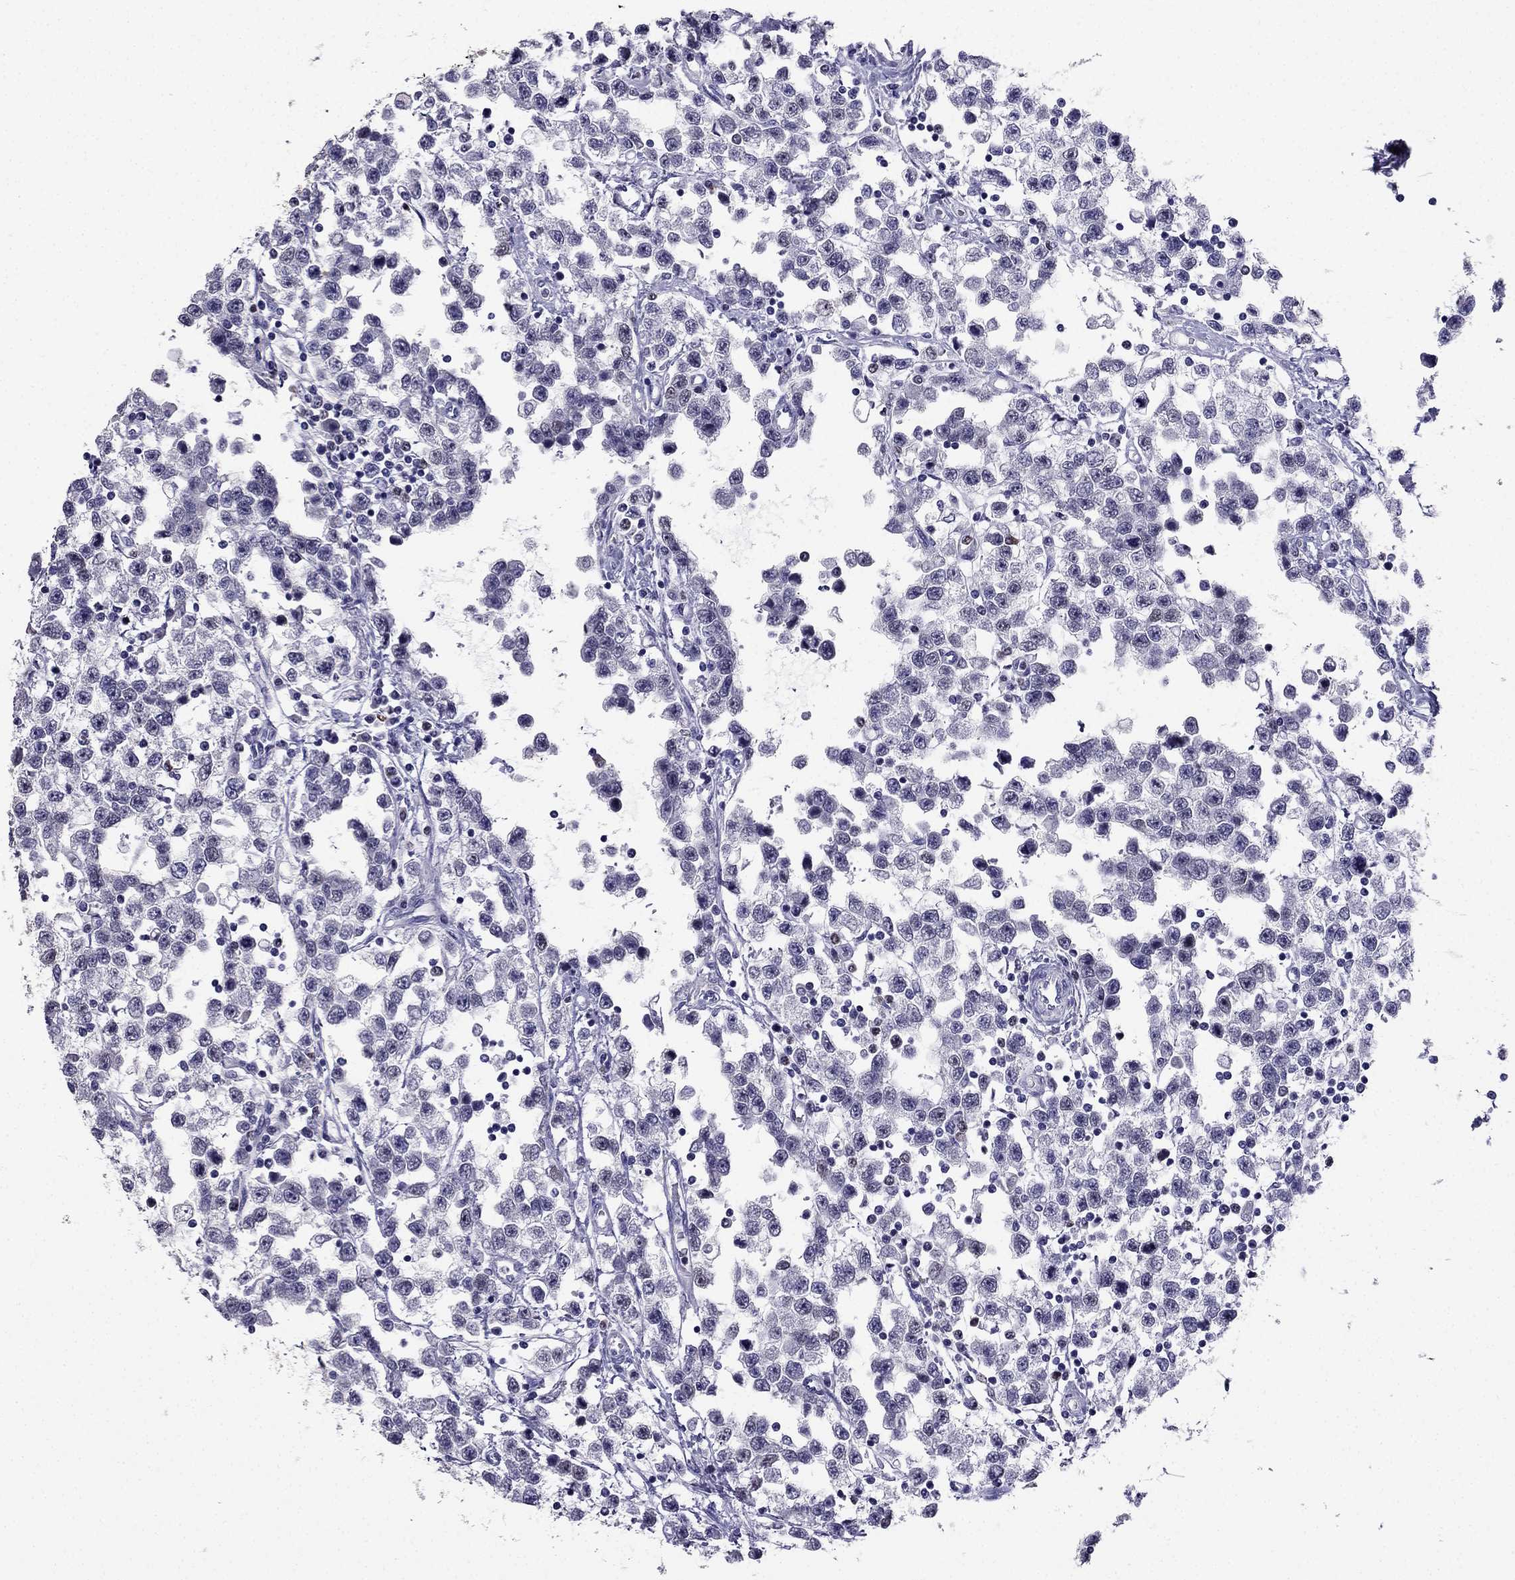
{"staining": {"intensity": "negative", "quantity": "none", "location": "none"}, "tissue": "testis cancer", "cell_type": "Tumor cells", "image_type": "cancer", "snomed": [{"axis": "morphology", "description": "Seminoma, NOS"}, {"axis": "topography", "description": "Testis"}], "caption": "There is no significant expression in tumor cells of testis cancer.", "gene": "ARID3A", "patient": {"sex": "male", "age": 34}}